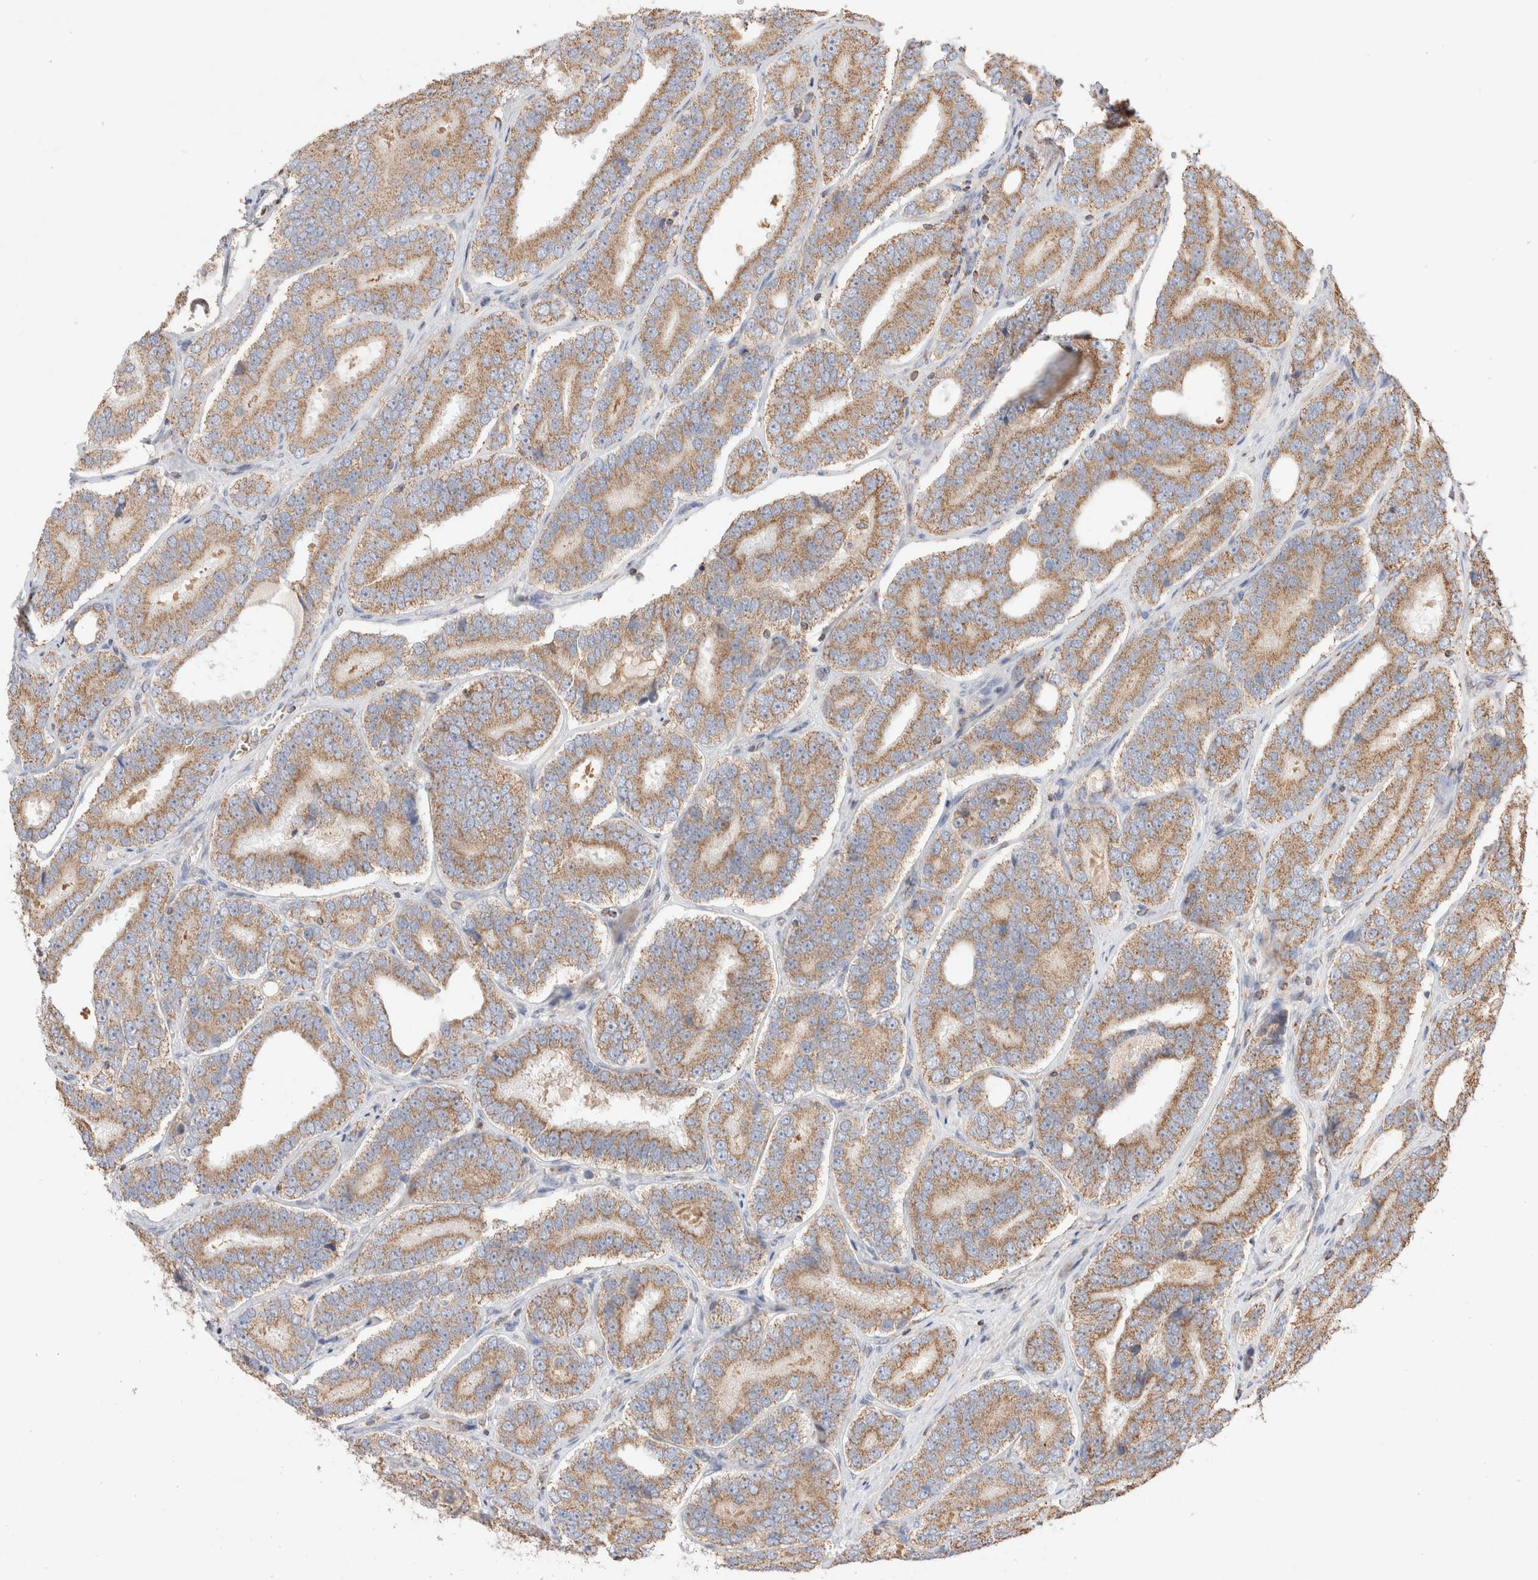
{"staining": {"intensity": "moderate", "quantity": ">75%", "location": "cytoplasmic/membranous"}, "tissue": "prostate cancer", "cell_type": "Tumor cells", "image_type": "cancer", "snomed": [{"axis": "morphology", "description": "Adenocarcinoma, High grade"}, {"axis": "topography", "description": "Prostate"}], "caption": "A brown stain highlights moderate cytoplasmic/membranous expression of a protein in prostate adenocarcinoma (high-grade) tumor cells.", "gene": "TMPPE", "patient": {"sex": "male", "age": 56}}